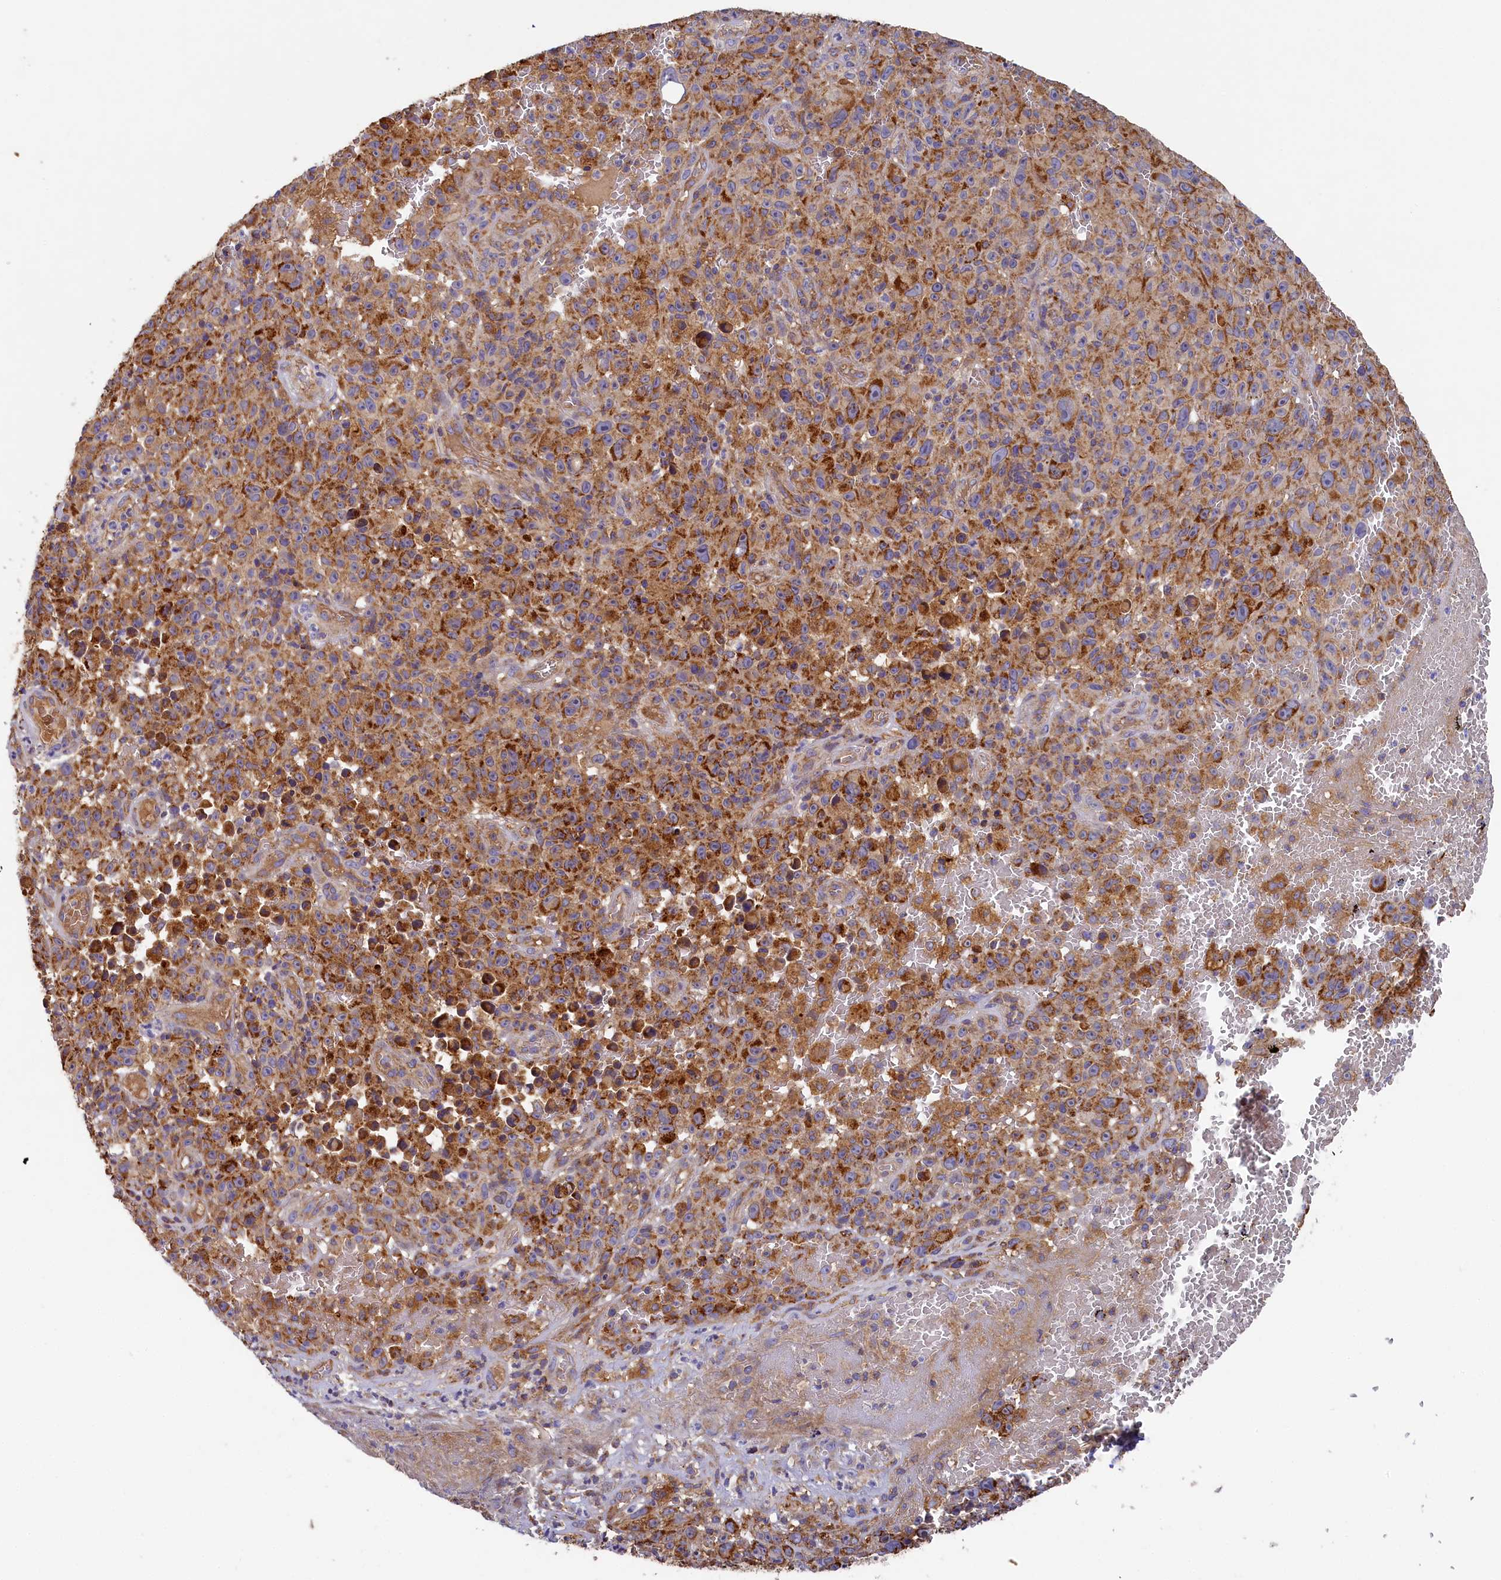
{"staining": {"intensity": "moderate", "quantity": ">75%", "location": "cytoplasmic/membranous"}, "tissue": "melanoma", "cell_type": "Tumor cells", "image_type": "cancer", "snomed": [{"axis": "morphology", "description": "Malignant melanoma, NOS"}, {"axis": "topography", "description": "Skin"}], "caption": "Protein expression analysis of melanoma shows moderate cytoplasmic/membranous expression in approximately >75% of tumor cells. Nuclei are stained in blue.", "gene": "SEC31B", "patient": {"sex": "female", "age": 82}}